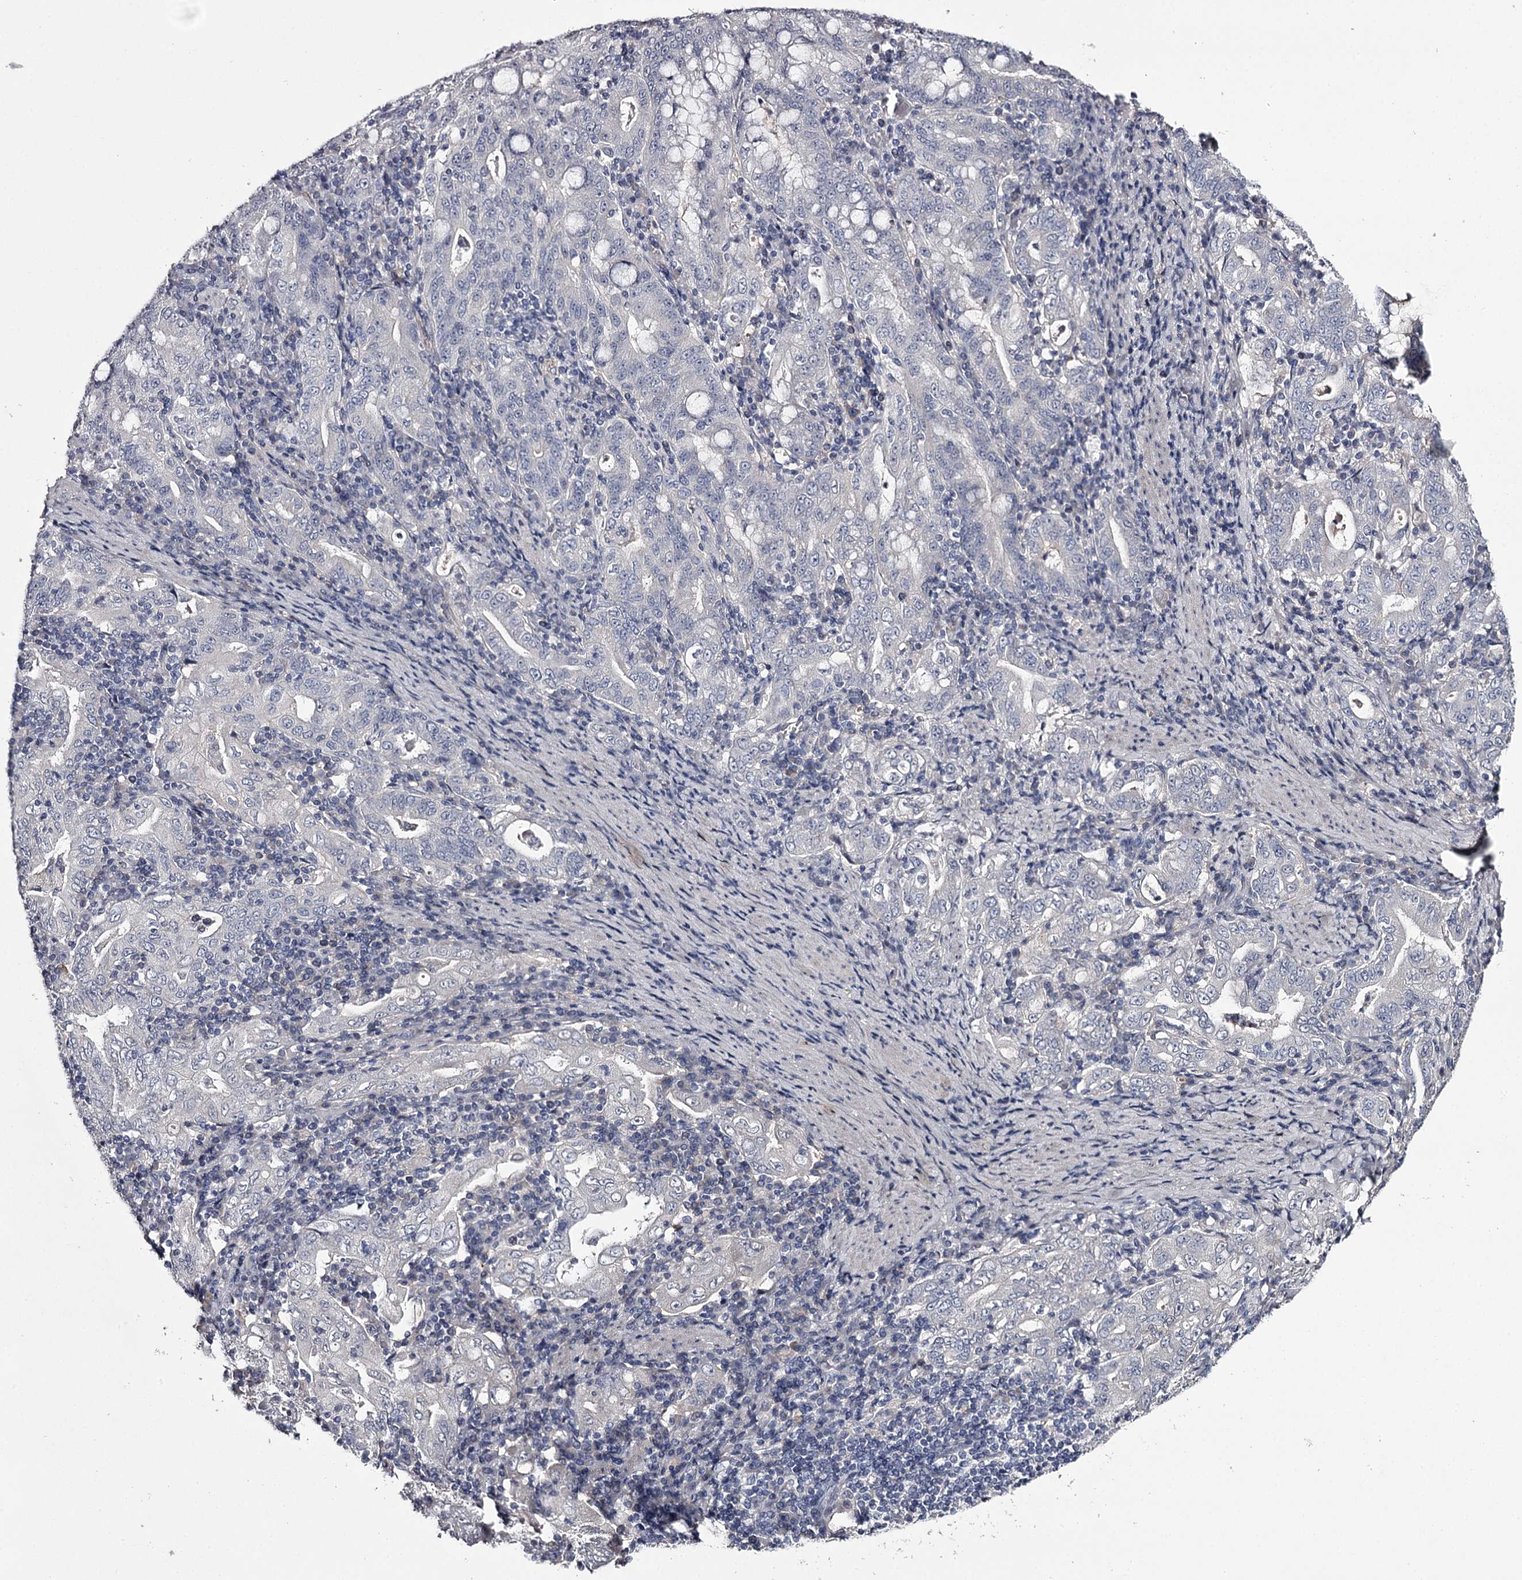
{"staining": {"intensity": "negative", "quantity": "none", "location": "none"}, "tissue": "stomach cancer", "cell_type": "Tumor cells", "image_type": "cancer", "snomed": [{"axis": "morphology", "description": "Normal tissue, NOS"}, {"axis": "morphology", "description": "Adenocarcinoma, NOS"}, {"axis": "topography", "description": "Esophagus"}, {"axis": "topography", "description": "Stomach, upper"}, {"axis": "topography", "description": "Peripheral nerve tissue"}], "caption": "The image reveals no significant positivity in tumor cells of stomach adenocarcinoma. (DAB immunohistochemistry (IHC) visualized using brightfield microscopy, high magnification).", "gene": "FDXACB1", "patient": {"sex": "male", "age": 62}}